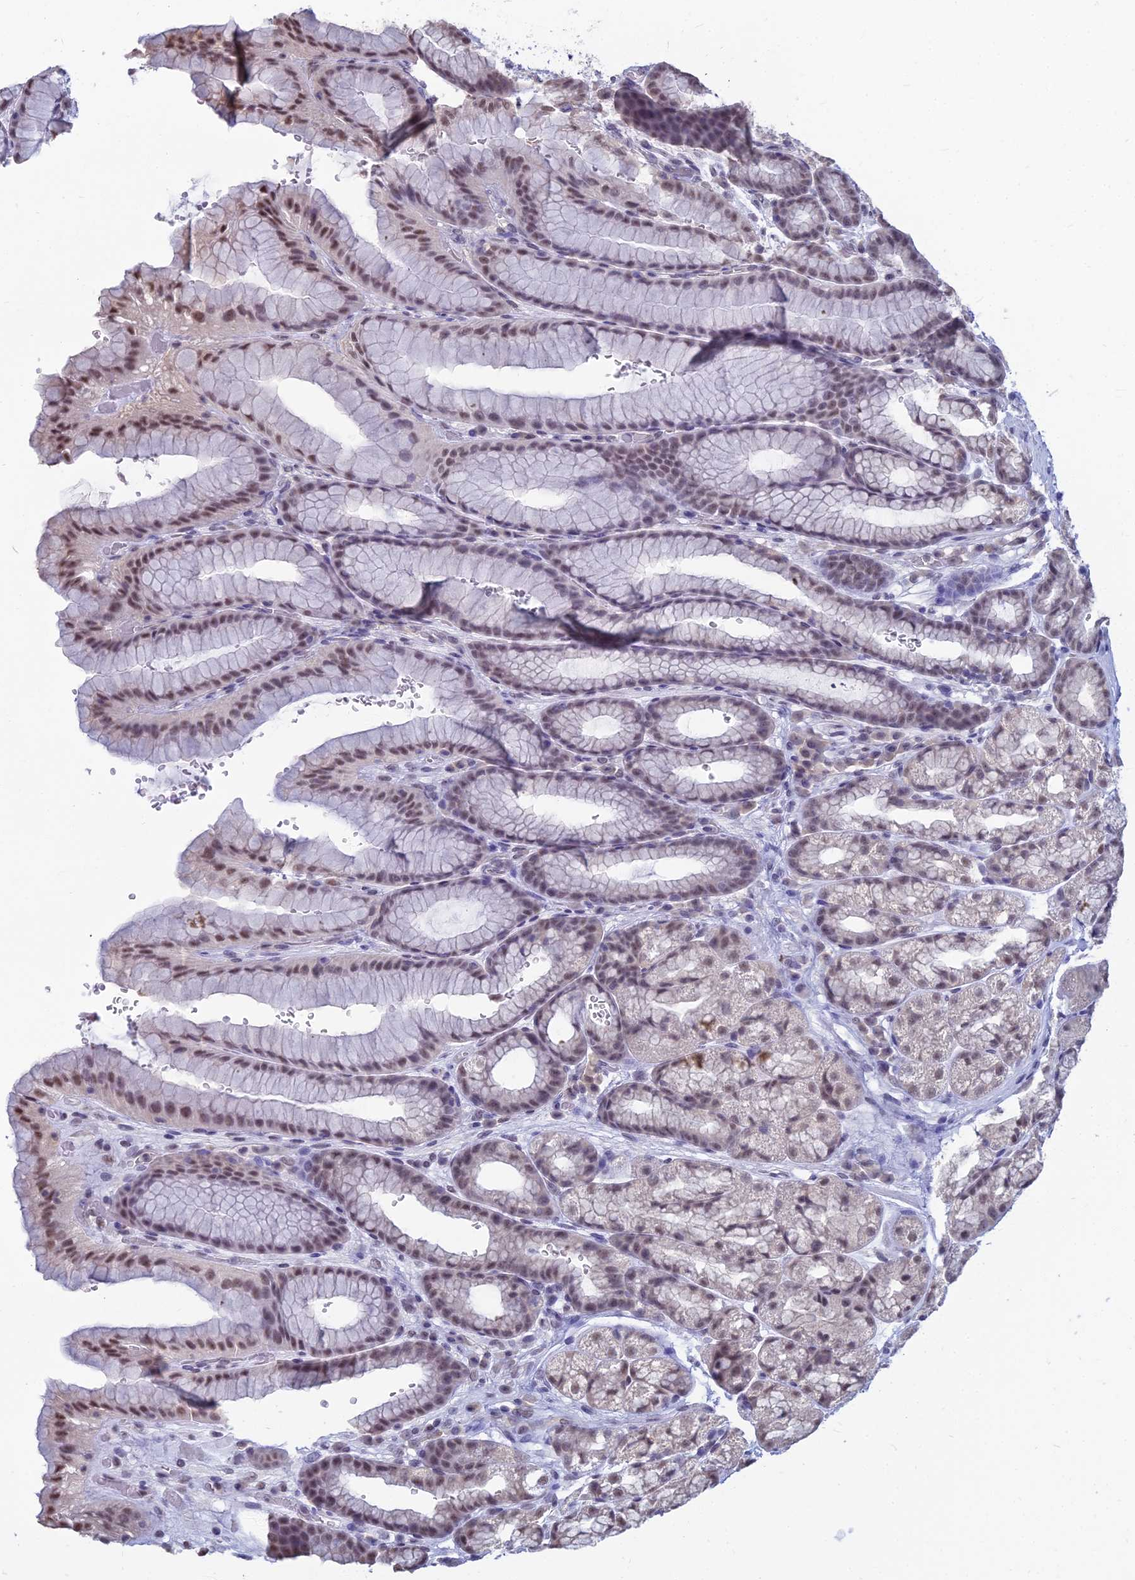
{"staining": {"intensity": "weak", "quantity": "25%-75%", "location": "nuclear"}, "tissue": "stomach", "cell_type": "Glandular cells", "image_type": "normal", "snomed": [{"axis": "morphology", "description": "Normal tissue, NOS"}, {"axis": "morphology", "description": "Adenocarcinoma, NOS"}, {"axis": "topography", "description": "Stomach"}], "caption": "Stomach stained with DAB (3,3'-diaminobenzidine) IHC exhibits low levels of weak nuclear expression in approximately 25%-75% of glandular cells. The protein of interest is stained brown, and the nuclei are stained in blue (DAB (3,3'-diaminobenzidine) IHC with brightfield microscopy, high magnification).", "gene": "SRSF7", "patient": {"sex": "male", "age": 57}}